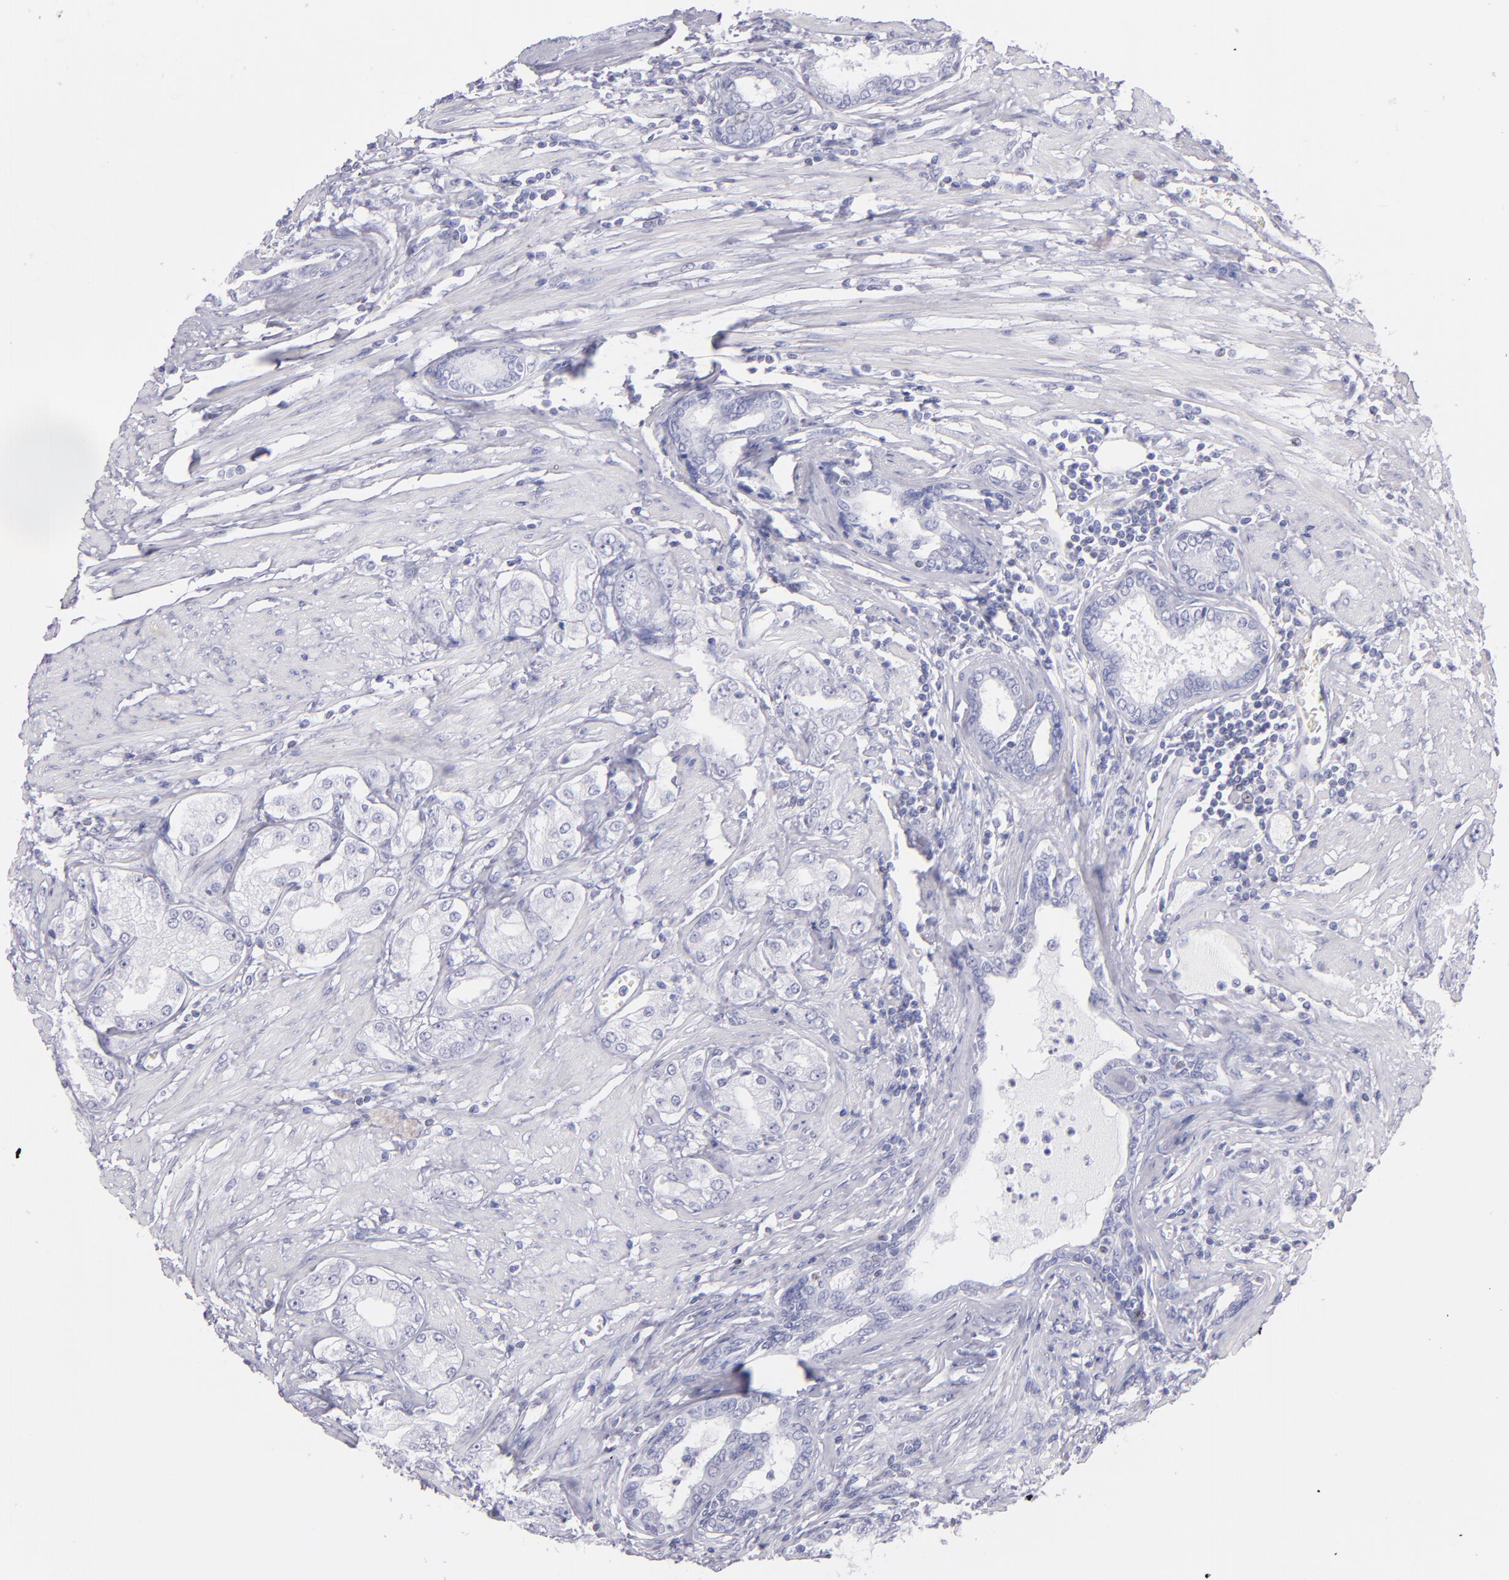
{"staining": {"intensity": "negative", "quantity": "none", "location": "none"}, "tissue": "prostate cancer", "cell_type": "Tumor cells", "image_type": "cancer", "snomed": [{"axis": "morphology", "description": "Adenocarcinoma, Medium grade"}, {"axis": "topography", "description": "Prostate"}], "caption": "There is no significant positivity in tumor cells of adenocarcinoma (medium-grade) (prostate). Brightfield microscopy of immunohistochemistry stained with DAB (brown) and hematoxylin (blue), captured at high magnification.", "gene": "PRF1", "patient": {"sex": "male", "age": 72}}